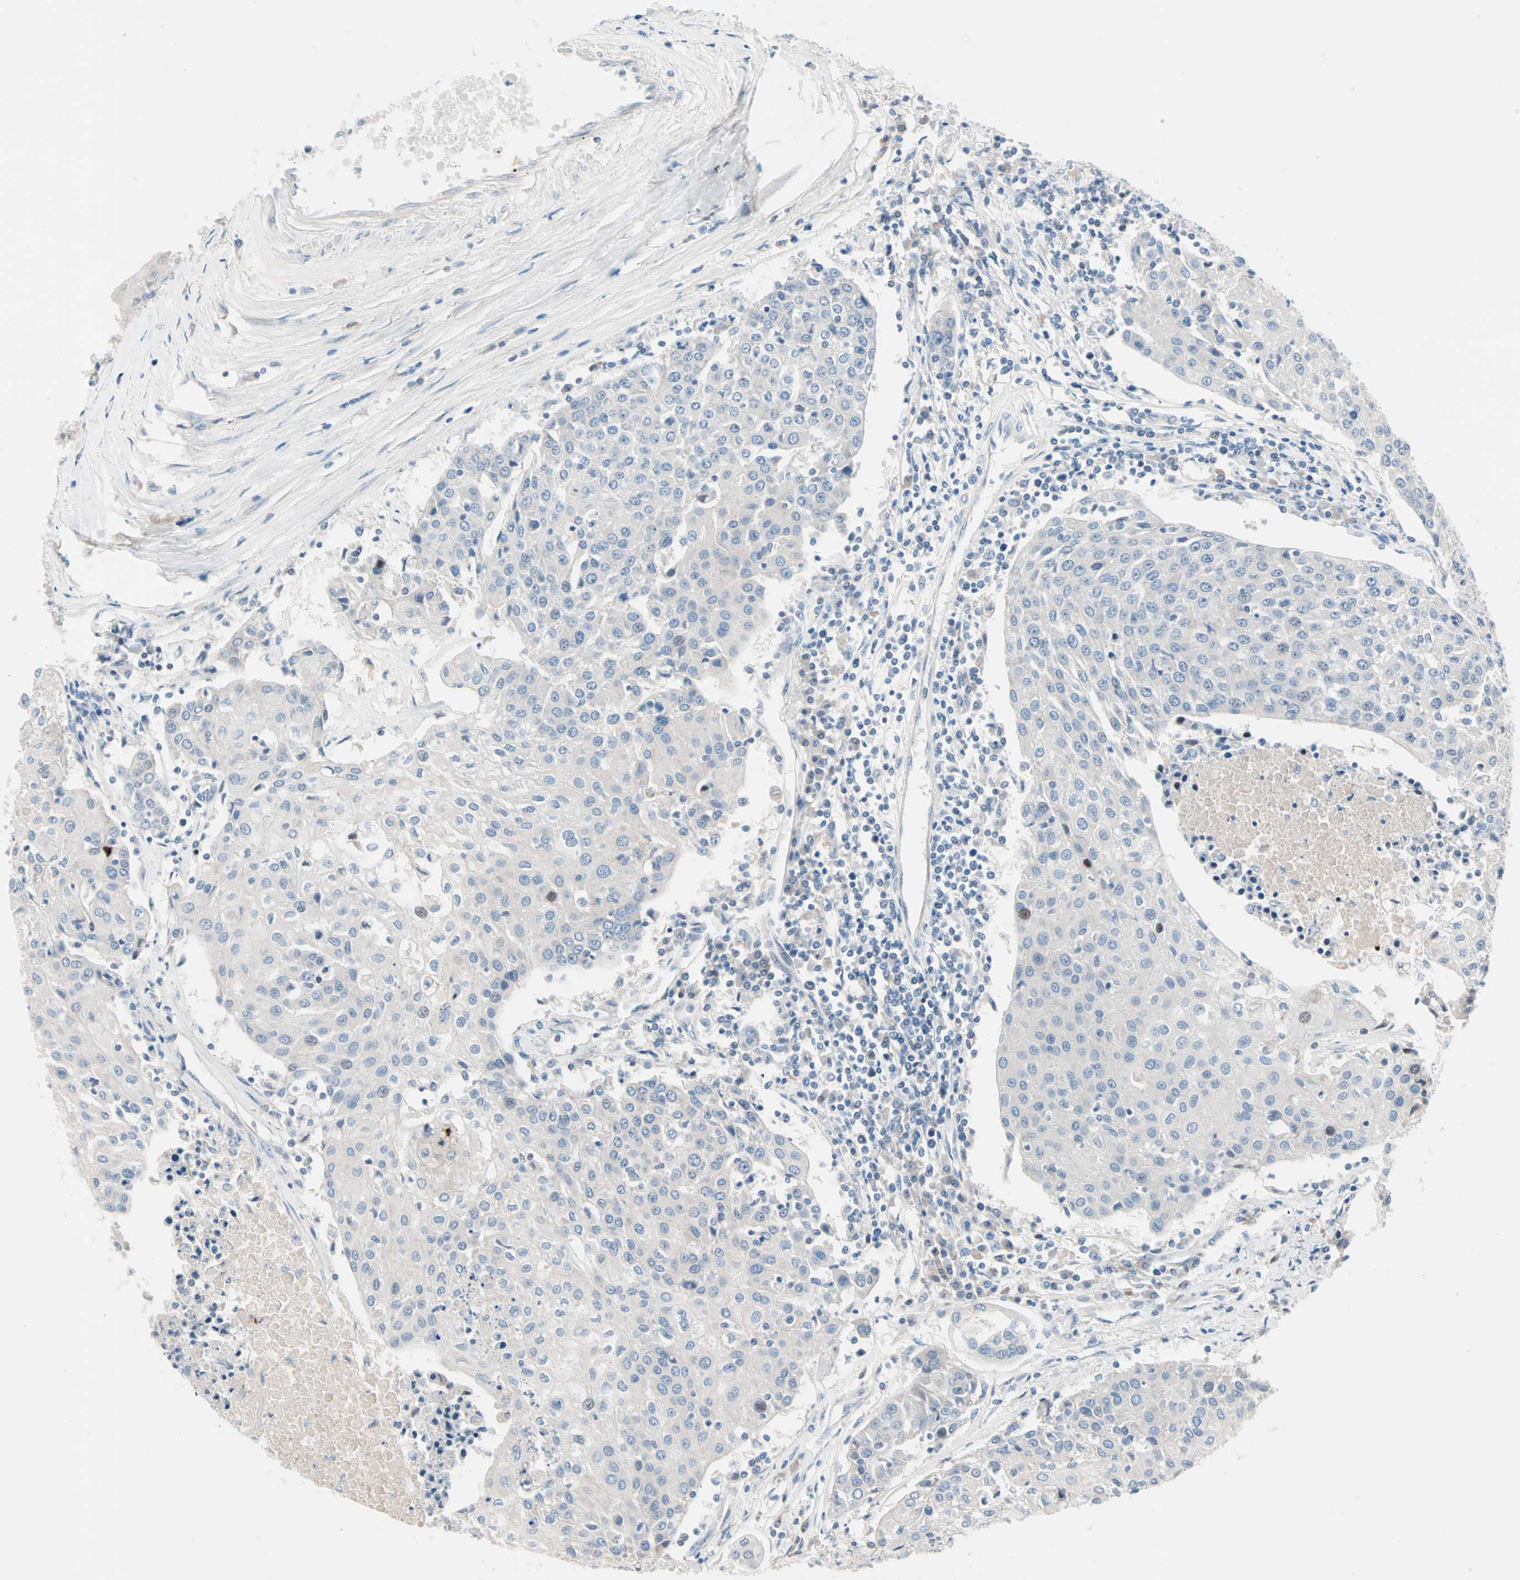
{"staining": {"intensity": "negative", "quantity": "none", "location": "none"}, "tissue": "urothelial cancer", "cell_type": "Tumor cells", "image_type": "cancer", "snomed": [{"axis": "morphology", "description": "Urothelial carcinoma, High grade"}, {"axis": "topography", "description": "Urinary bladder"}], "caption": "Tumor cells are negative for protein expression in human urothelial carcinoma (high-grade).", "gene": "NEFH", "patient": {"sex": "female", "age": 85}}